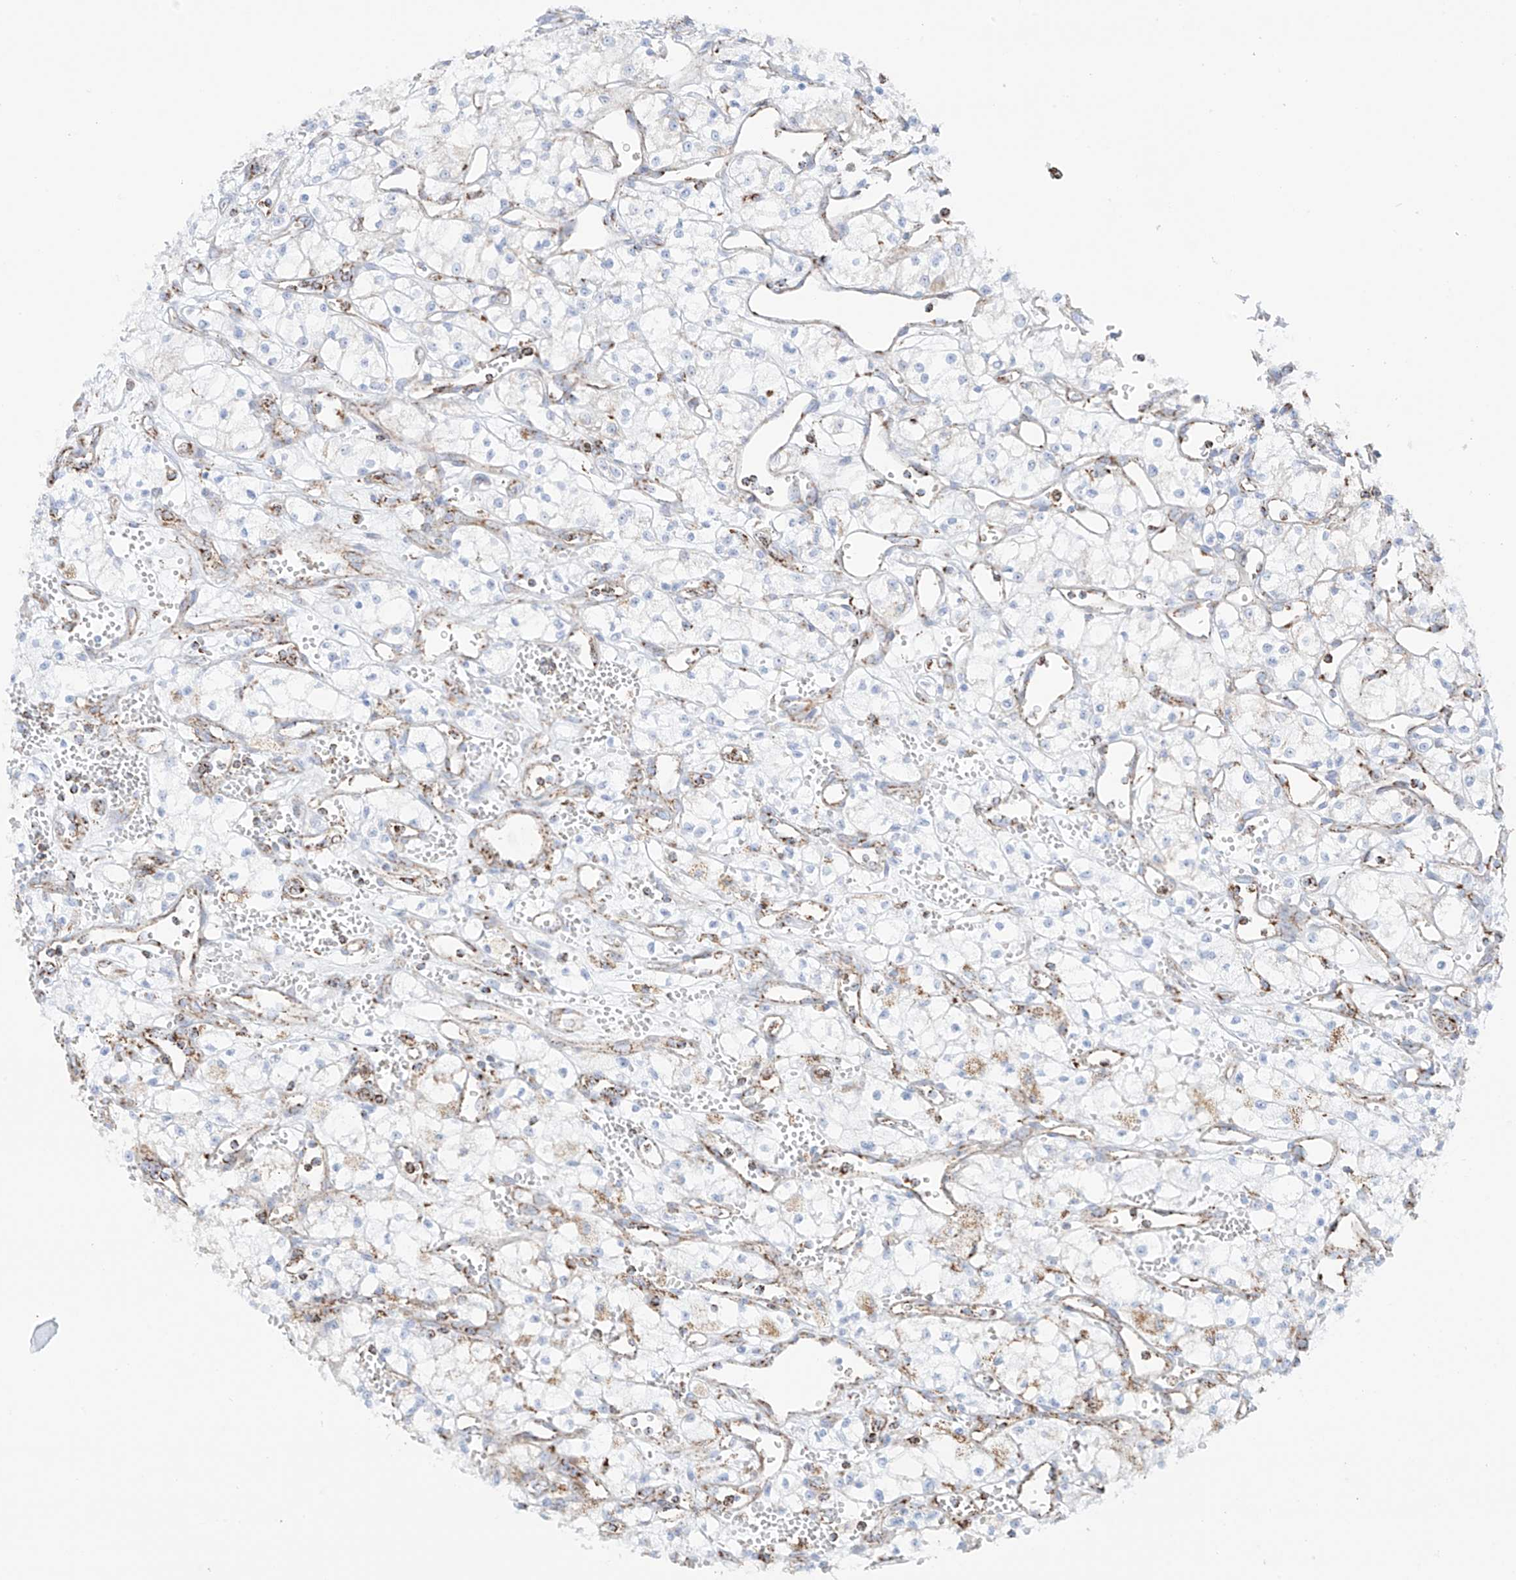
{"staining": {"intensity": "negative", "quantity": "none", "location": "none"}, "tissue": "renal cancer", "cell_type": "Tumor cells", "image_type": "cancer", "snomed": [{"axis": "morphology", "description": "Adenocarcinoma, NOS"}, {"axis": "topography", "description": "Kidney"}], "caption": "Renal cancer stained for a protein using IHC shows no positivity tumor cells.", "gene": "XKR3", "patient": {"sex": "male", "age": 59}}